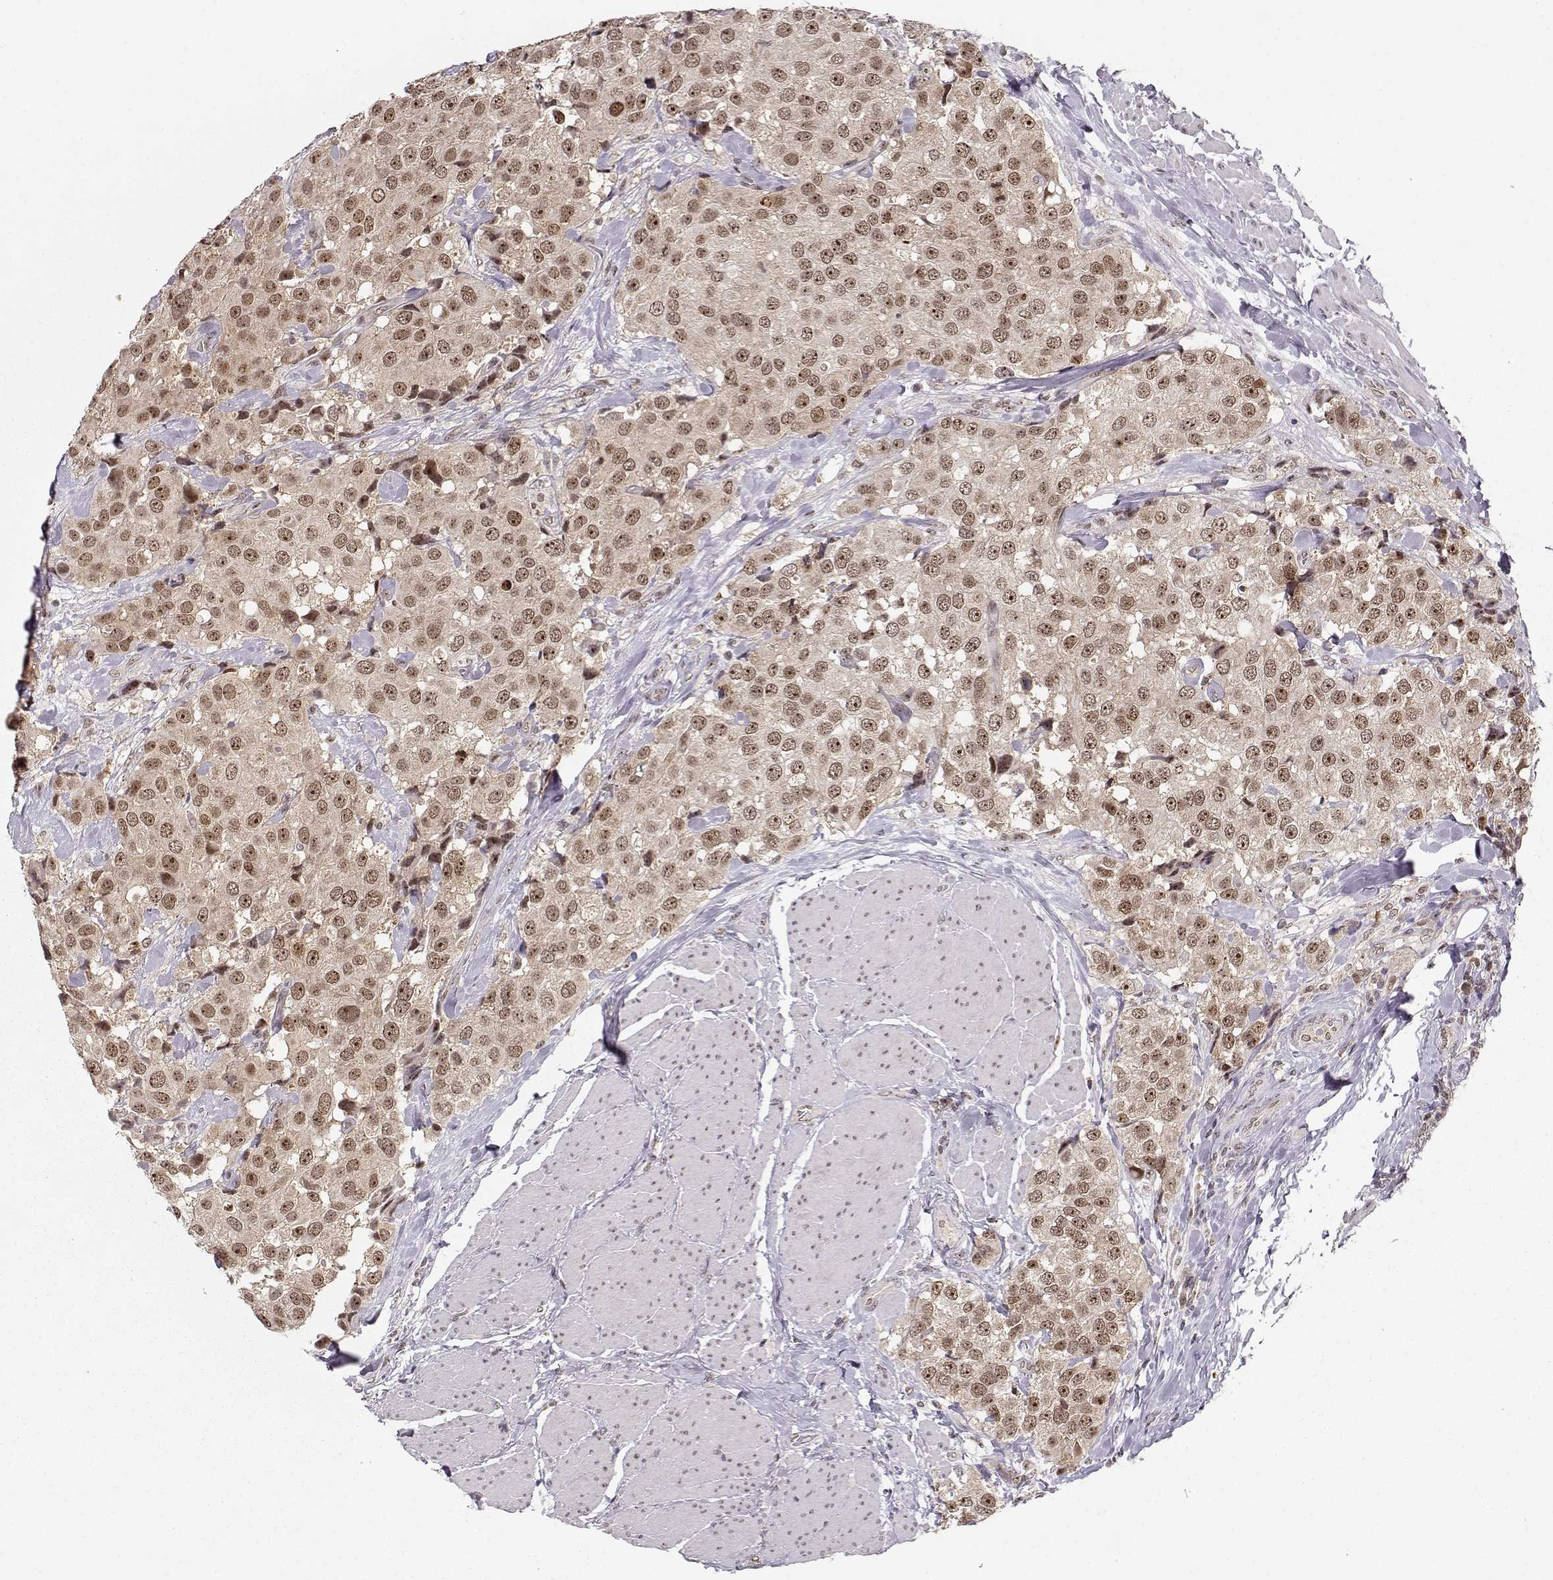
{"staining": {"intensity": "moderate", "quantity": ">75%", "location": "cytoplasmic/membranous,nuclear"}, "tissue": "urothelial cancer", "cell_type": "Tumor cells", "image_type": "cancer", "snomed": [{"axis": "morphology", "description": "Urothelial carcinoma, High grade"}, {"axis": "topography", "description": "Urinary bladder"}], "caption": "Immunohistochemical staining of urothelial cancer reveals medium levels of moderate cytoplasmic/membranous and nuclear protein positivity in about >75% of tumor cells. The protein of interest is shown in brown color, while the nuclei are stained blue.", "gene": "CSNK2A1", "patient": {"sex": "female", "age": 64}}